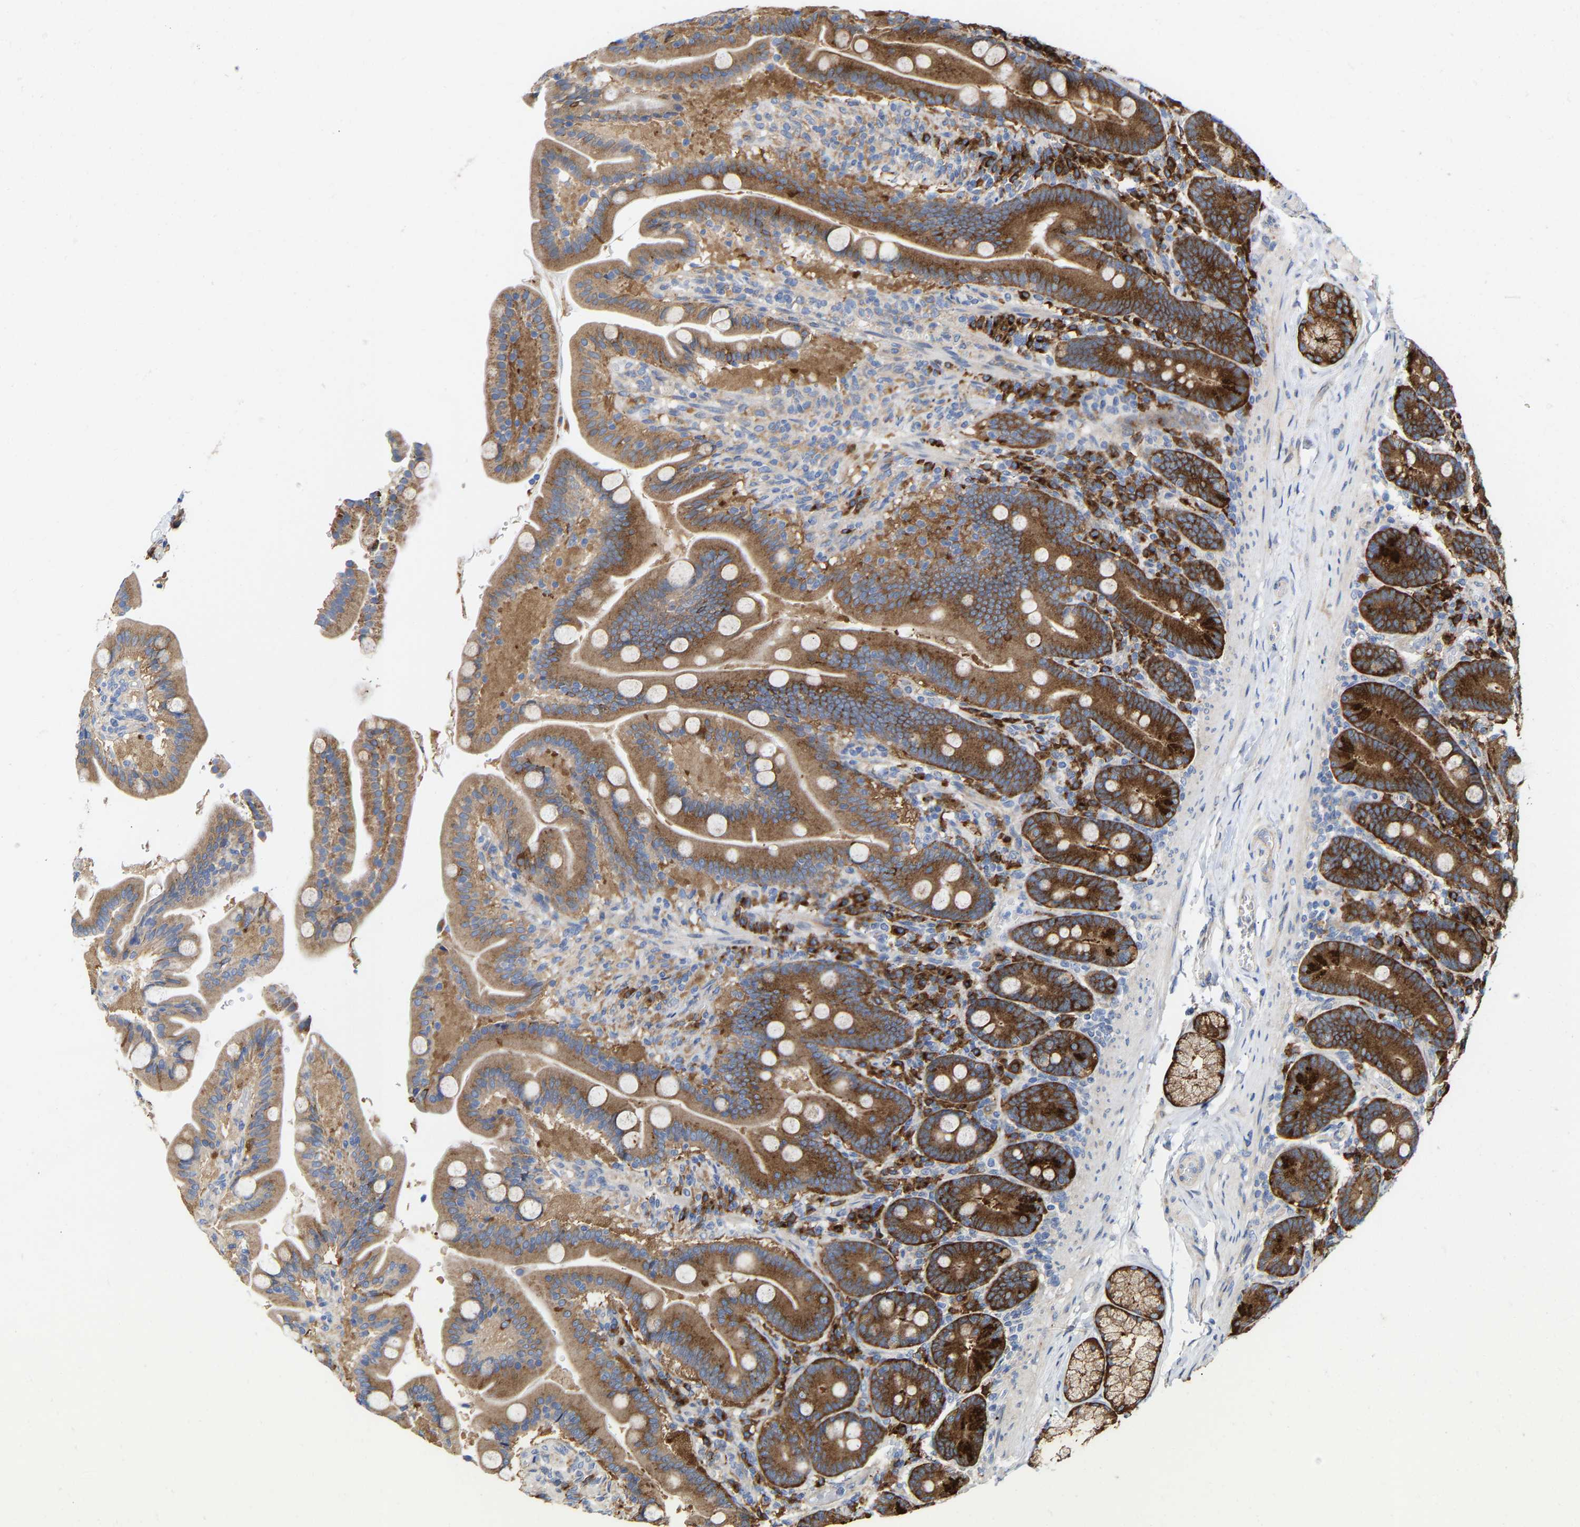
{"staining": {"intensity": "strong", "quantity": "25%-75%", "location": "cytoplasmic/membranous"}, "tissue": "duodenum", "cell_type": "Glandular cells", "image_type": "normal", "snomed": [{"axis": "morphology", "description": "Normal tissue, NOS"}, {"axis": "topography", "description": "Duodenum"}], "caption": "A high amount of strong cytoplasmic/membranous expression is identified in approximately 25%-75% of glandular cells in benign duodenum.", "gene": "PPP1R15A", "patient": {"sex": "male", "age": 54}}